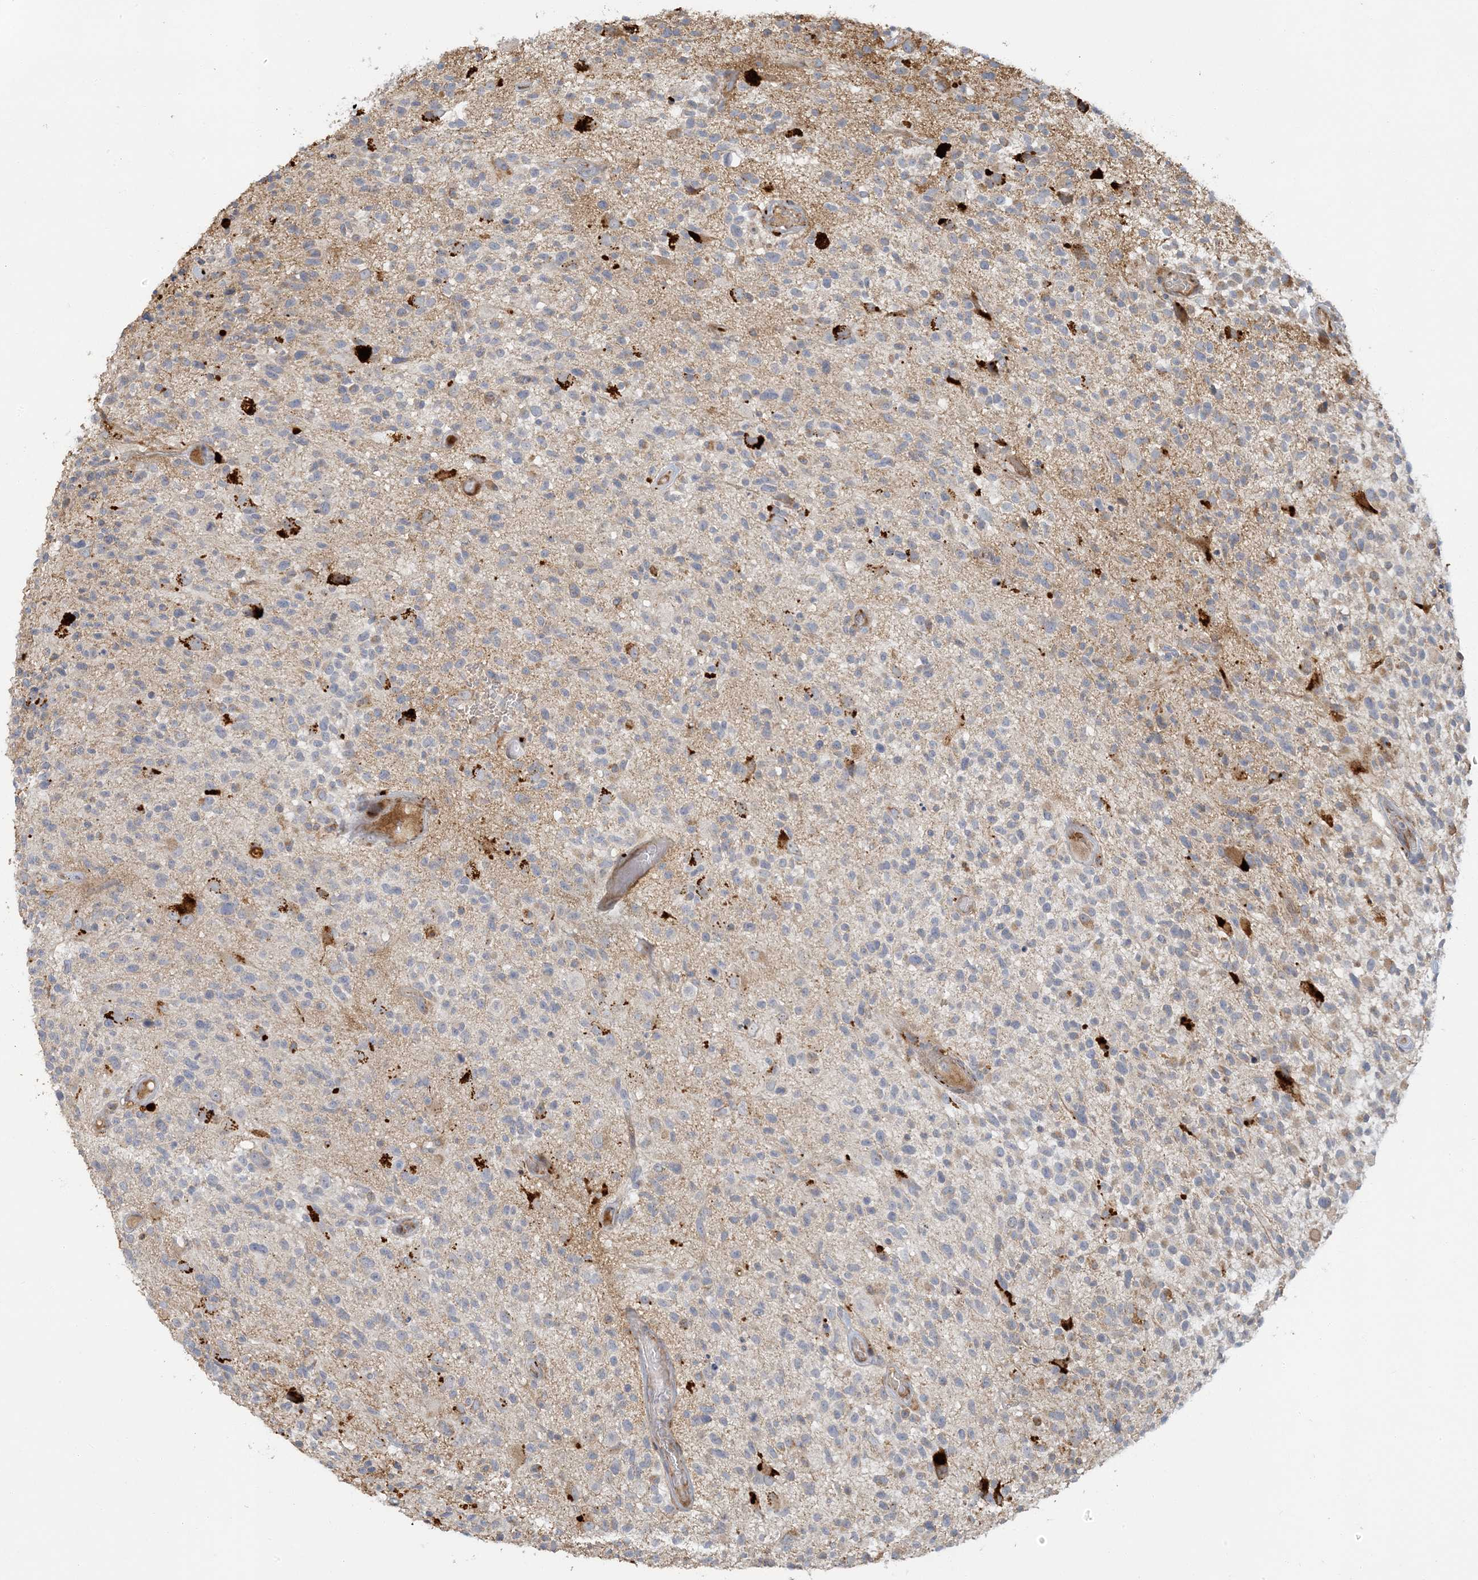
{"staining": {"intensity": "negative", "quantity": "none", "location": "none"}, "tissue": "glioma", "cell_type": "Tumor cells", "image_type": "cancer", "snomed": [{"axis": "morphology", "description": "Glioma, malignant, High grade"}, {"axis": "morphology", "description": "Glioblastoma, NOS"}, {"axis": "topography", "description": "Brain"}], "caption": "A high-resolution image shows IHC staining of malignant glioma (high-grade), which displays no significant positivity in tumor cells.", "gene": "LTN1", "patient": {"sex": "male", "age": 60}}